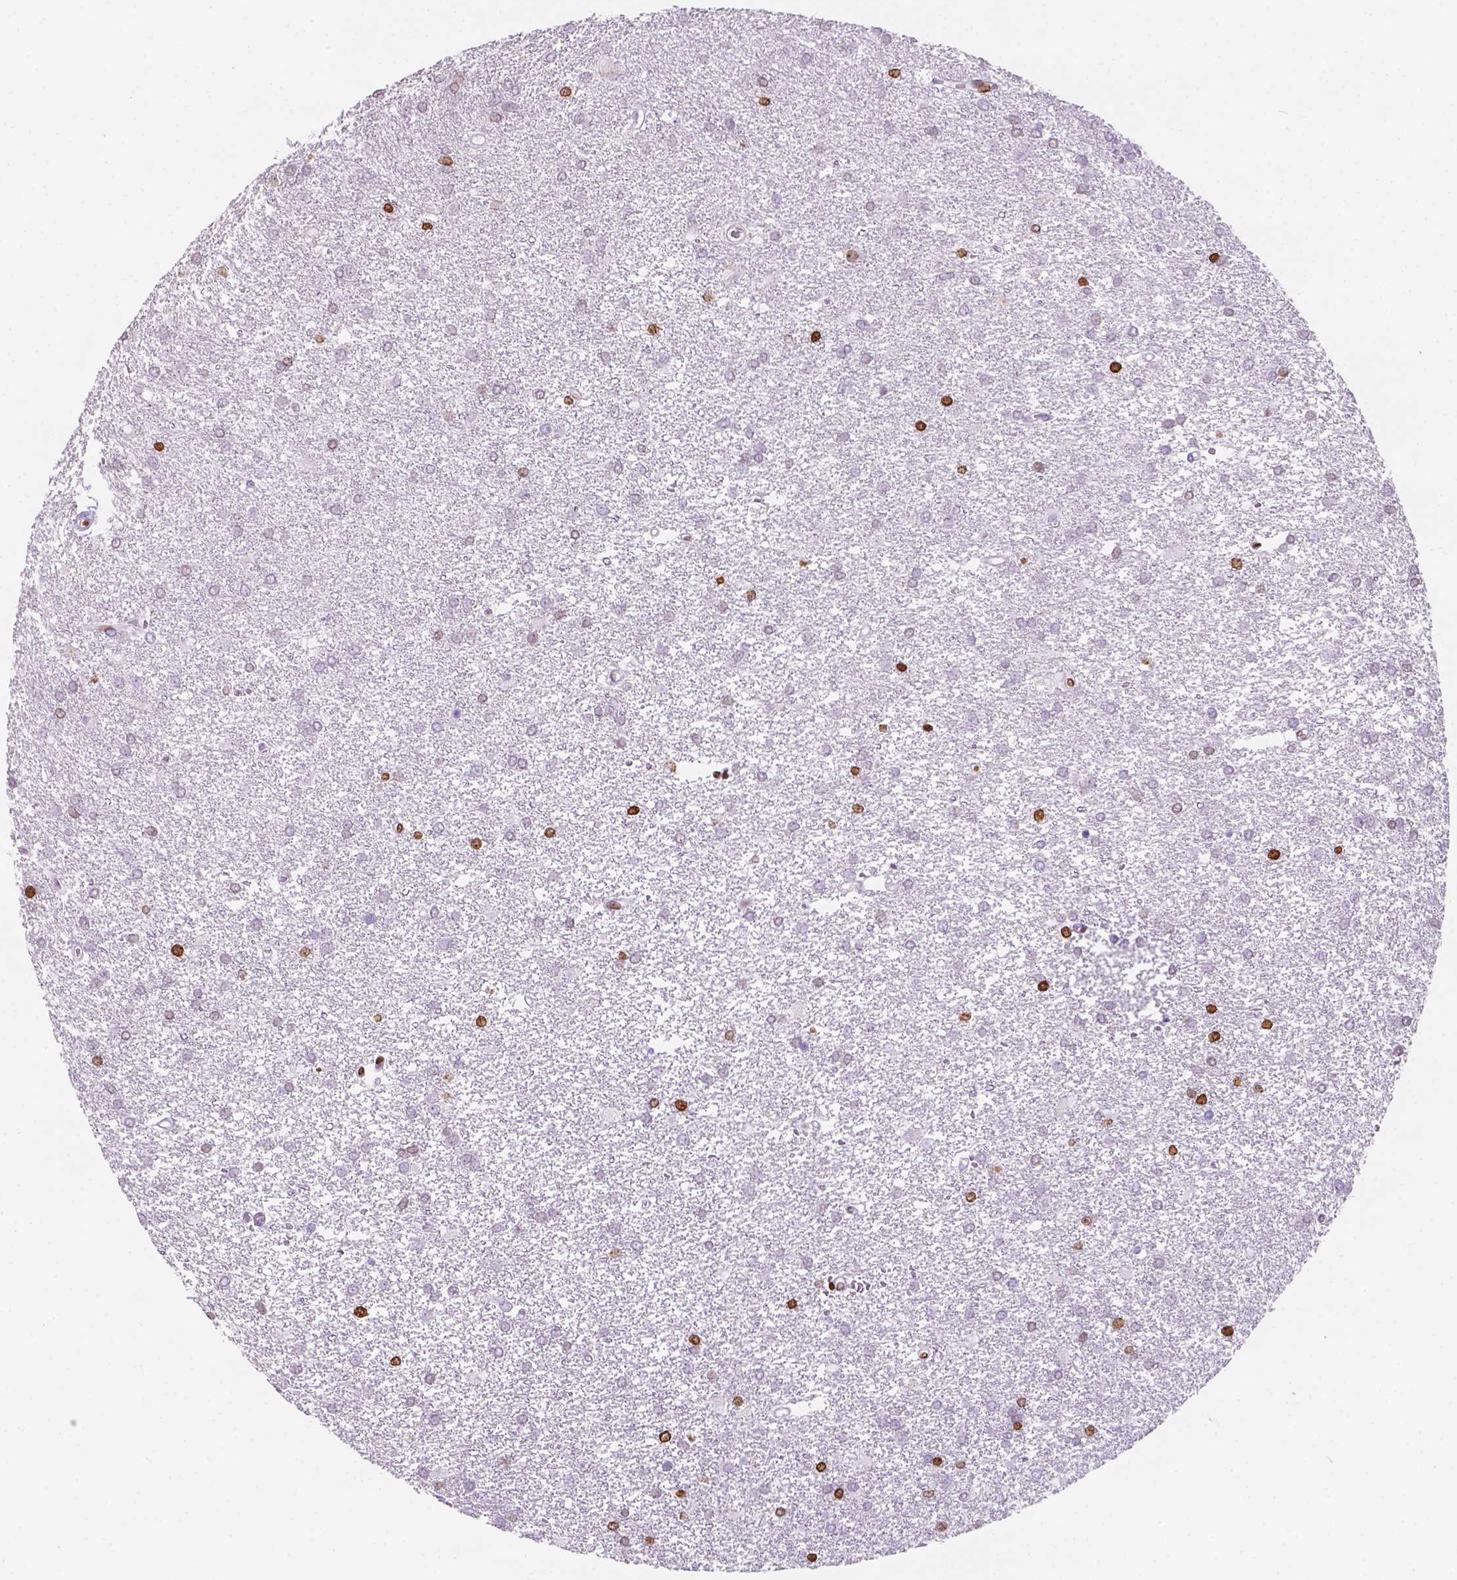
{"staining": {"intensity": "strong", "quantity": "<25%", "location": "nuclear"}, "tissue": "glioma", "cell_type": "Tumor cells", "image_type": "cancer", "snomed": [{"axis": "morphology", "description": "Glioma, malignant, High grade"}, {"axis": "topography", "description": "Brain"}], "caption": "Protein expression analysis of glioma reveals strong nuclear positivity in approximately <25% of tumor cells.", "gene": "CBY3", "patient": {"sex": "female", "age": 61}}